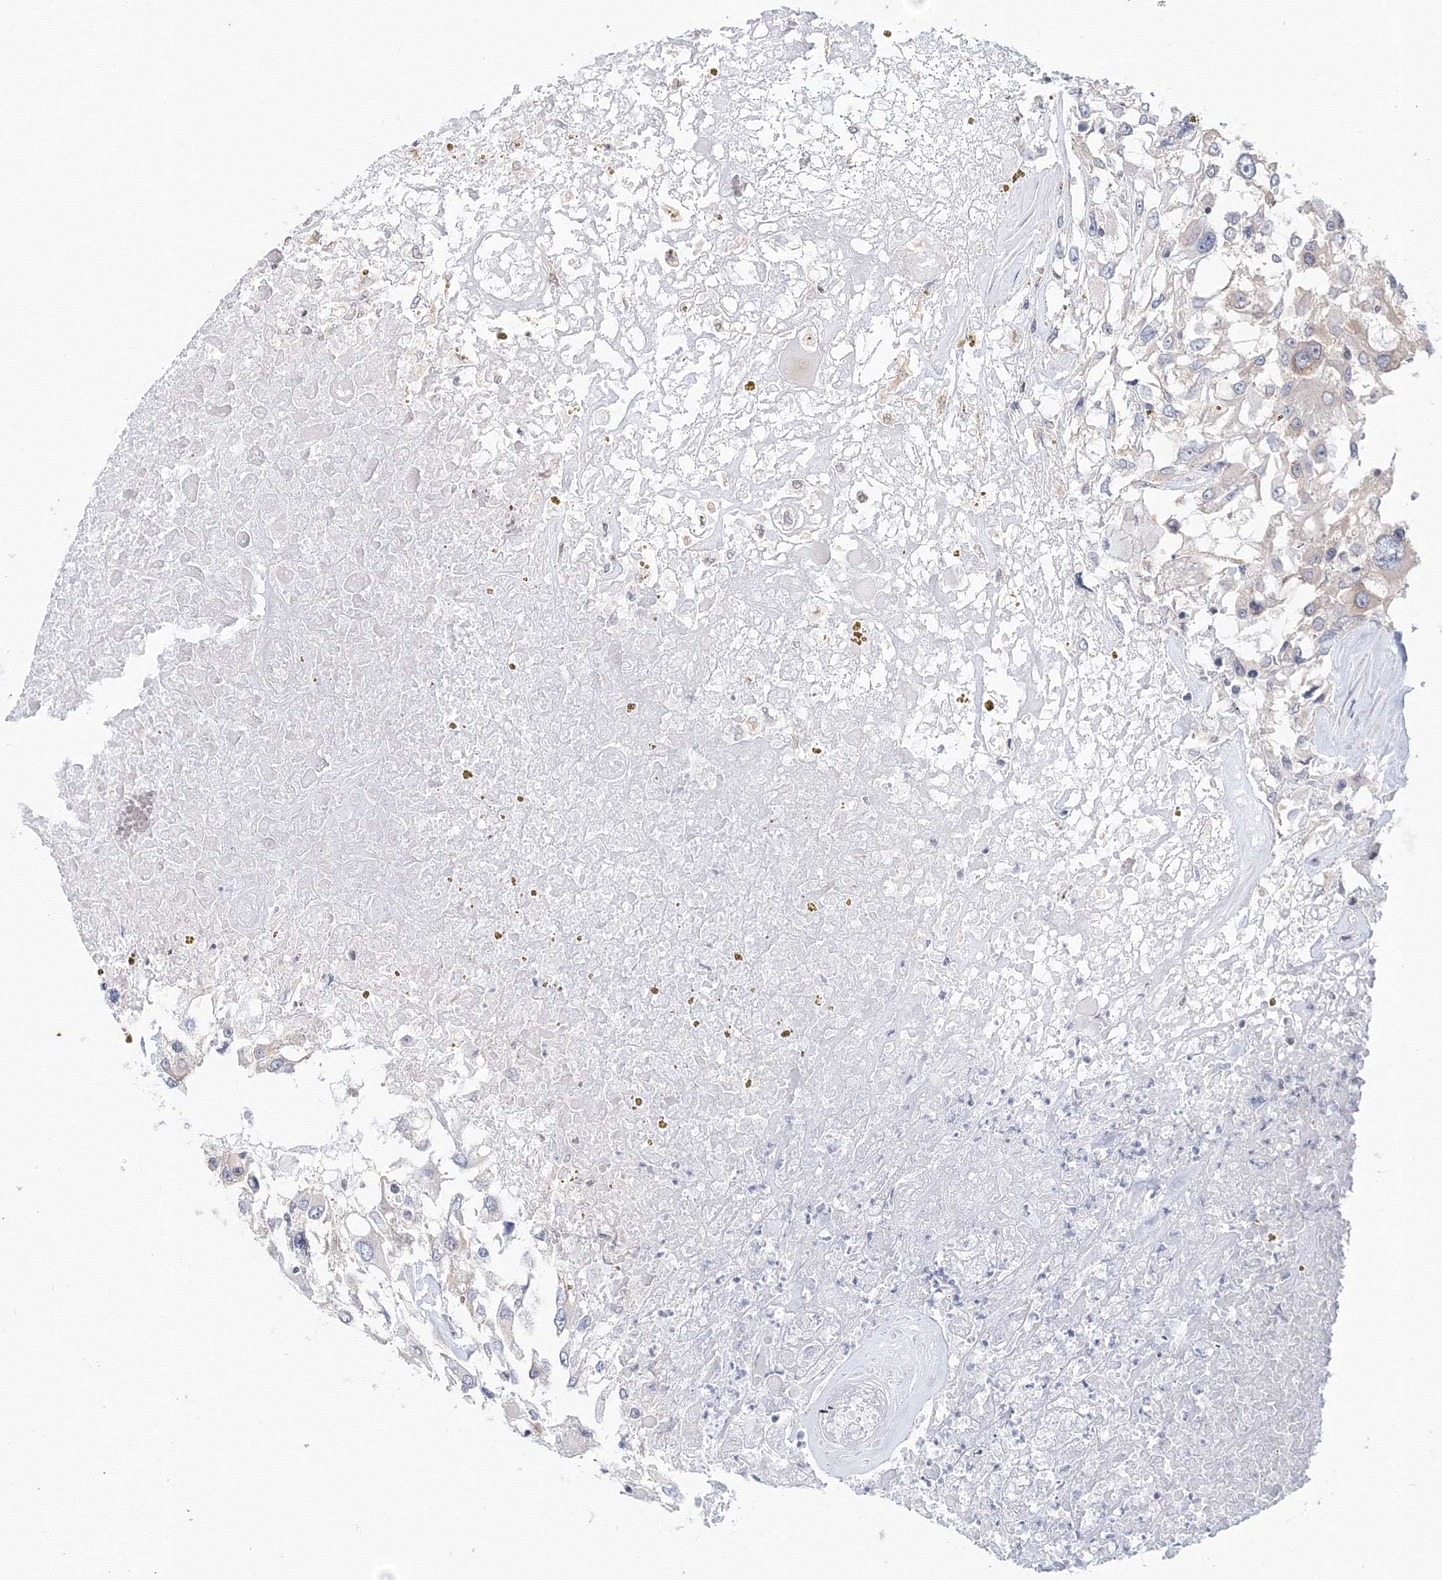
{"staining": {"intensity": "negative", "quantity": "none", "location": "none"}, "tissue": "renal cancer", "cell_type": "Tumor cells", "image_type": "cancer", "snomed": [{"axis": "morphology", "description": "Adenocarcinoma, NOS"}, {"axis": "topography", "description": "Kidney"}], "caption": "This is an immunohistochemistry (IHC) photomicrograph of human renal cancer. There is no positivity in tumor cells.", "gene": "SLC7A7", "patient": {"sex": "female", "age": 52}}